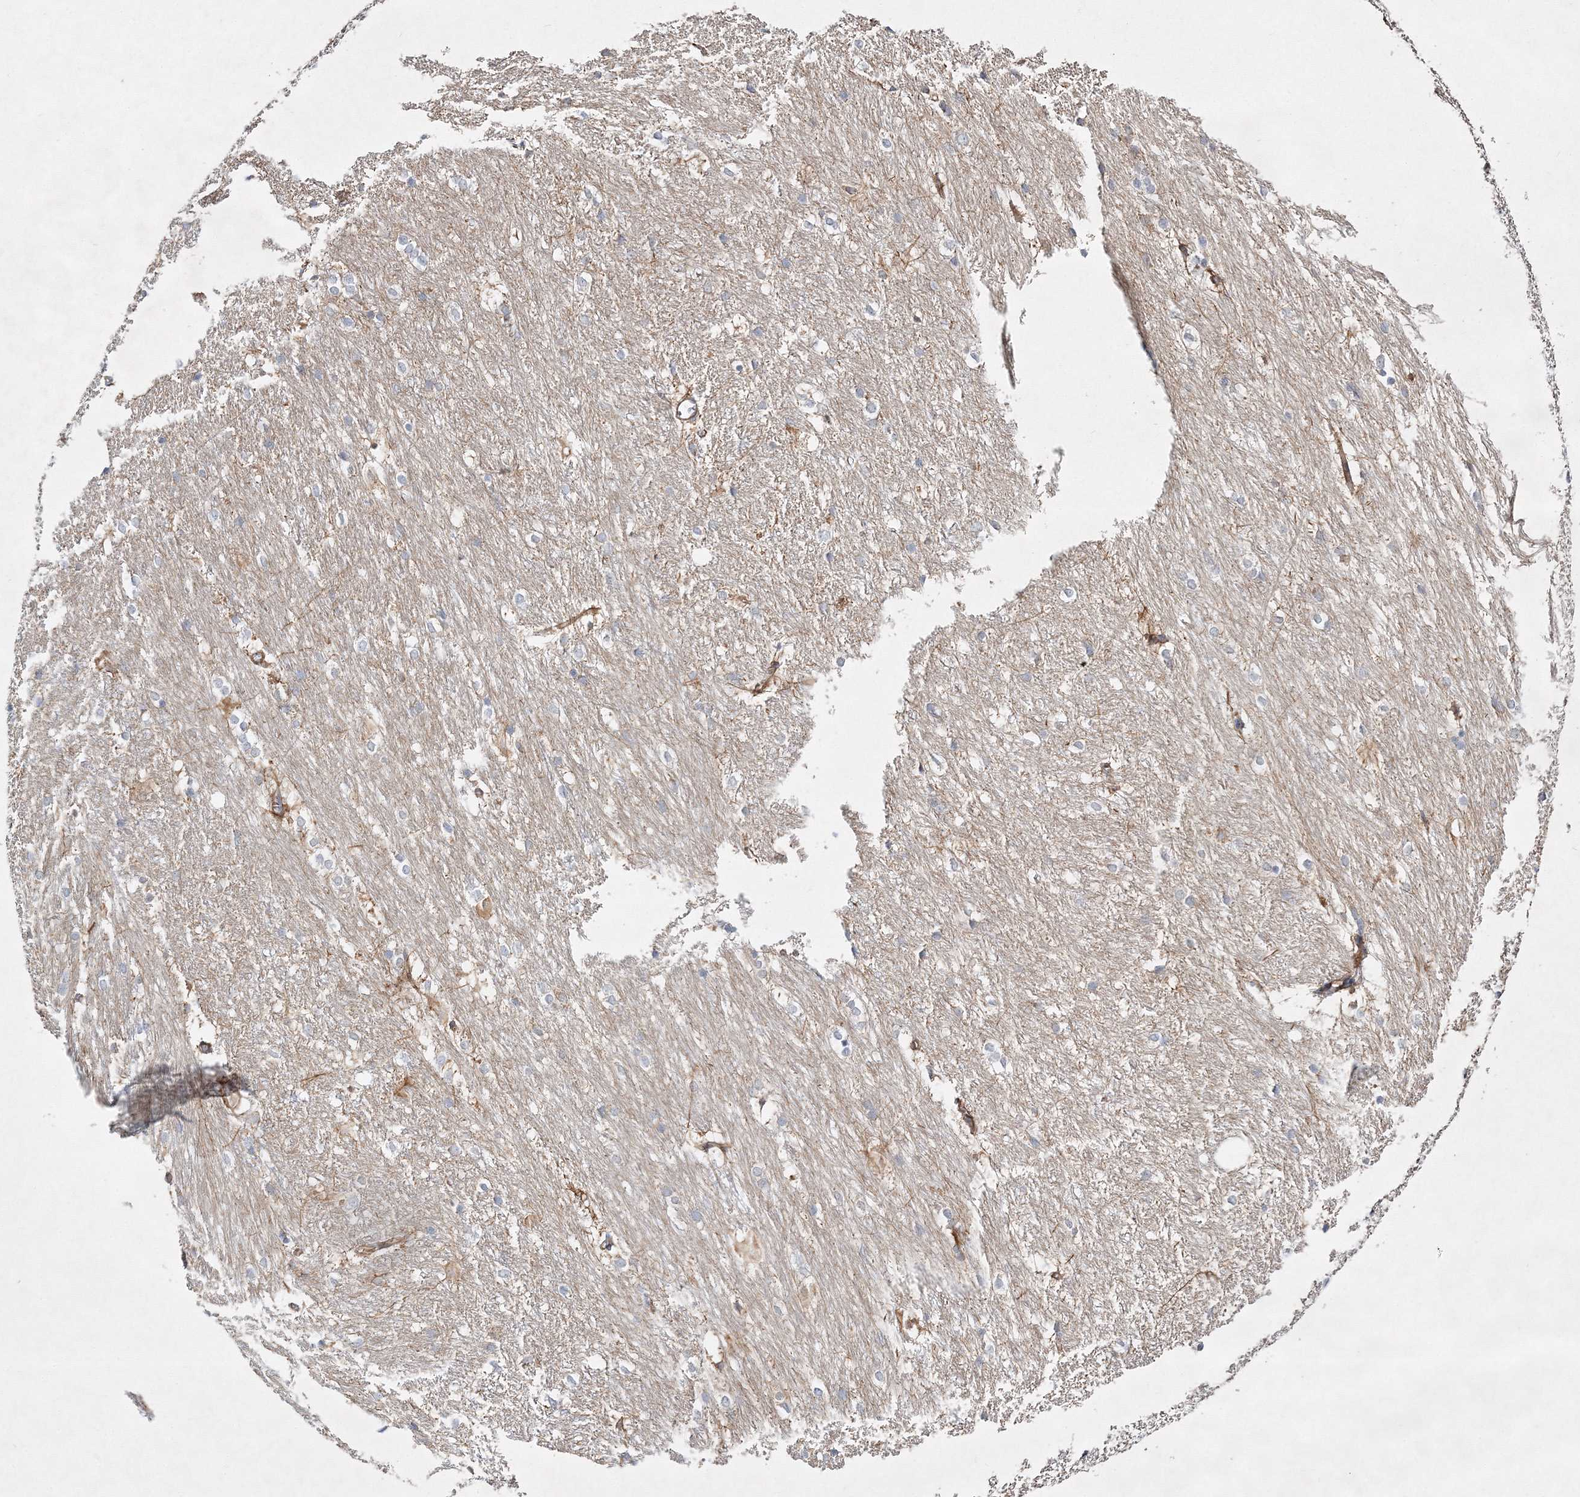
{"staining": {"intensity": "negative", "quantity": "none", "location": "none"}, "tissue": "caudate", "cell_type": "Glial cells", "image_type": "normal", "snomed": [{"axis": "morphology", "description": "Normal tissue, NOS"}, {"axis": "topography", "description": "Lateral ventricle wall"}], "caption": "Protein analysis of benign caudate reveals no significant positivity in glial cells.", "gene": "WDR37", "patient": {"sex": "female", "age": 19}}